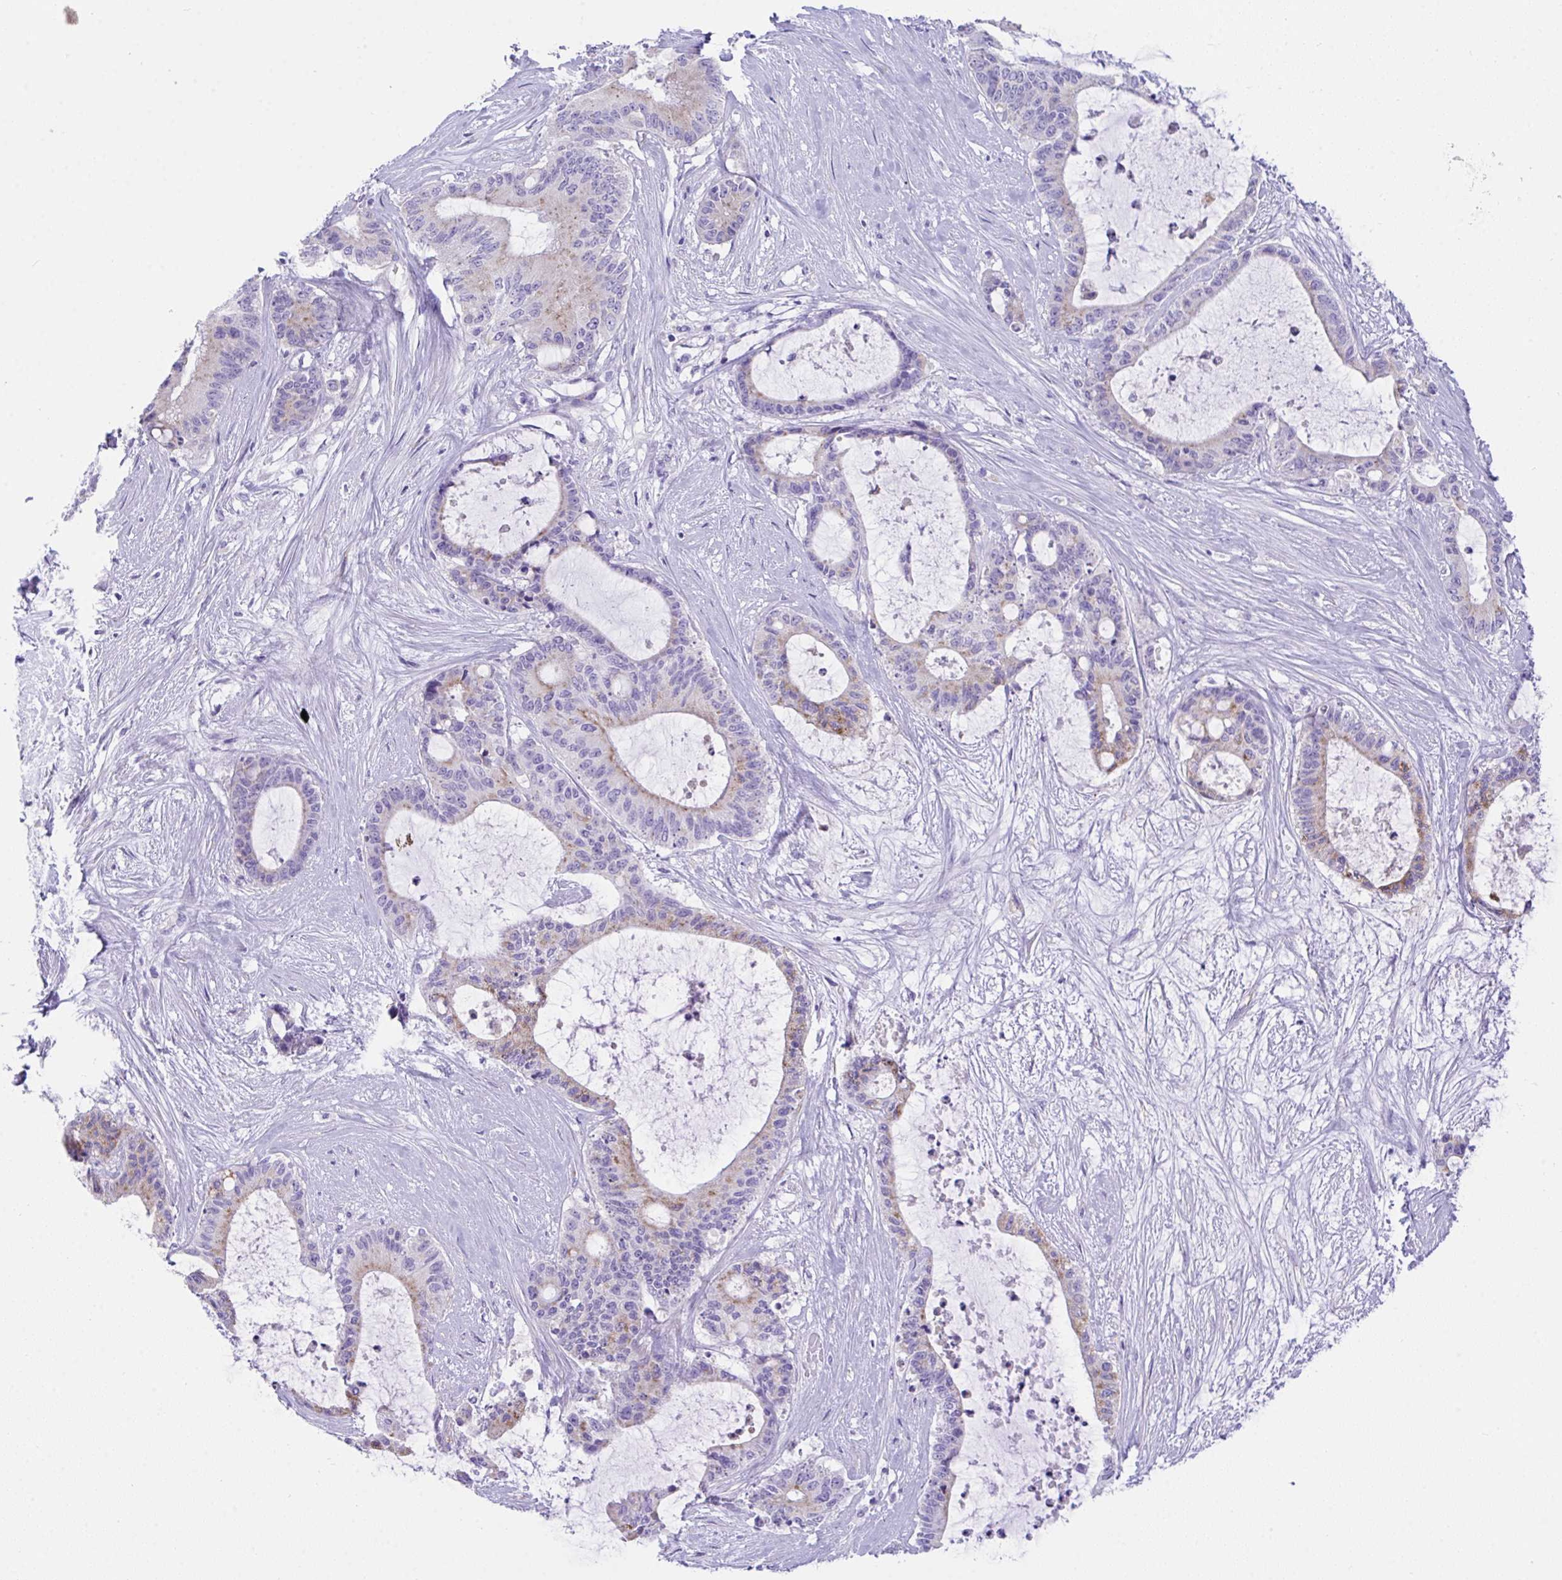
{"staining": {"intensity": "moderate", "quantity": "<25%", "location": "cytoplasmic/membranous"}, "tissue": "liver cancer", "cell_type": "Tumor cells", "image_type": "cancer", "snomed": [{"axis": "morphology", "description": "Normal tissue, NOS"}, {"axis": "morphology", "description": "Cholangiocarcinoma"}, {"axis": "topography", "description": "Liver"}, {"axis": "topography", "description": "Peripheral nerve tissue"}], "caption": "A brown stain labels moderate cytoplasmic/membranous staining of a protein in human liver cancer (cholangiocarcinoma) tumor cells.", "gene": "TMEM106B", "patient": {"sex": "female", "age": 73}}